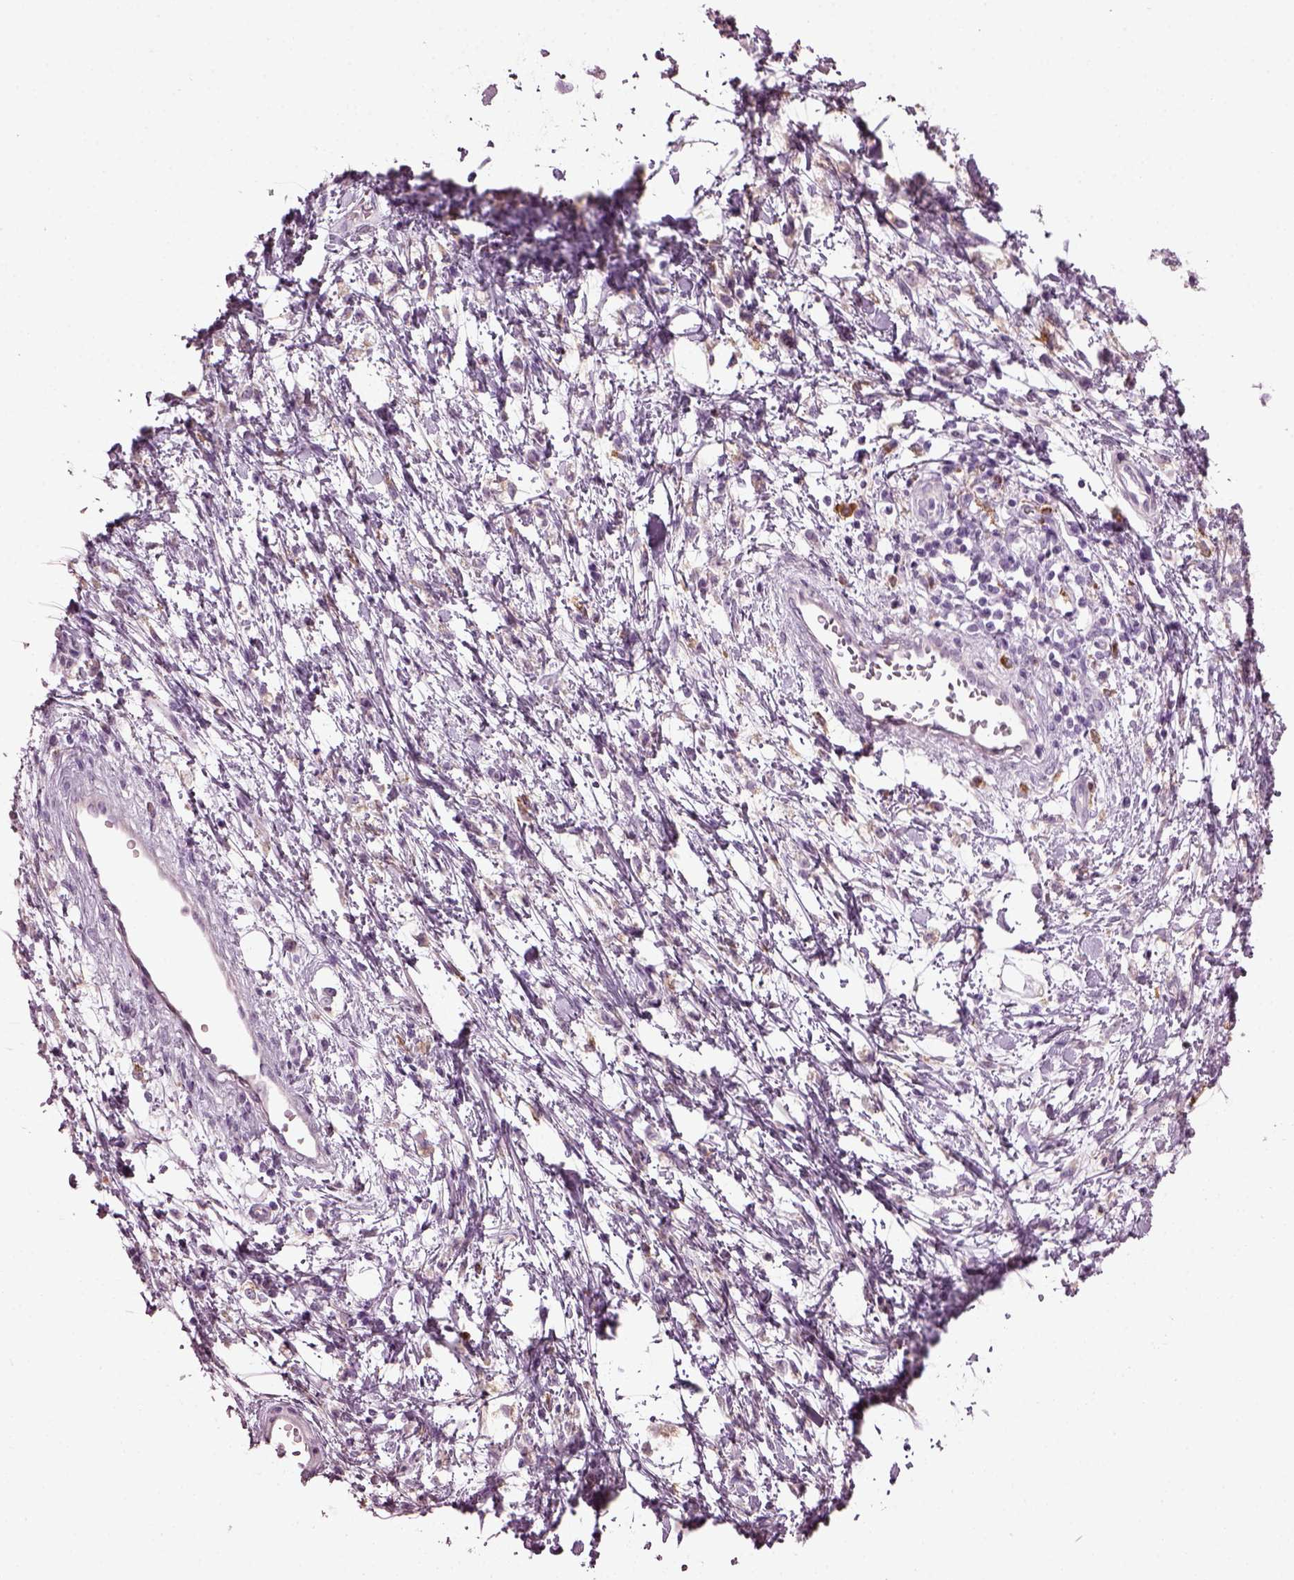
{"staining": {"intensity": "negative", "quantity": "none", "location": "none"}, "tissue": "stomach cancer", "cell_type": "Tumor cells", "image_type": "cancer", "snomed": [{"axis": "morphology", "description": "Adenocarcinoma, NOS"}, {"axis": "topography", "description": "Stomach"}], "caption": "A histopathology image of stomach cancer stained for a protein displays no brown staining in tumor cells.", "gene": "TMEM231", "patient": {"sex": "female", "age": 60}}